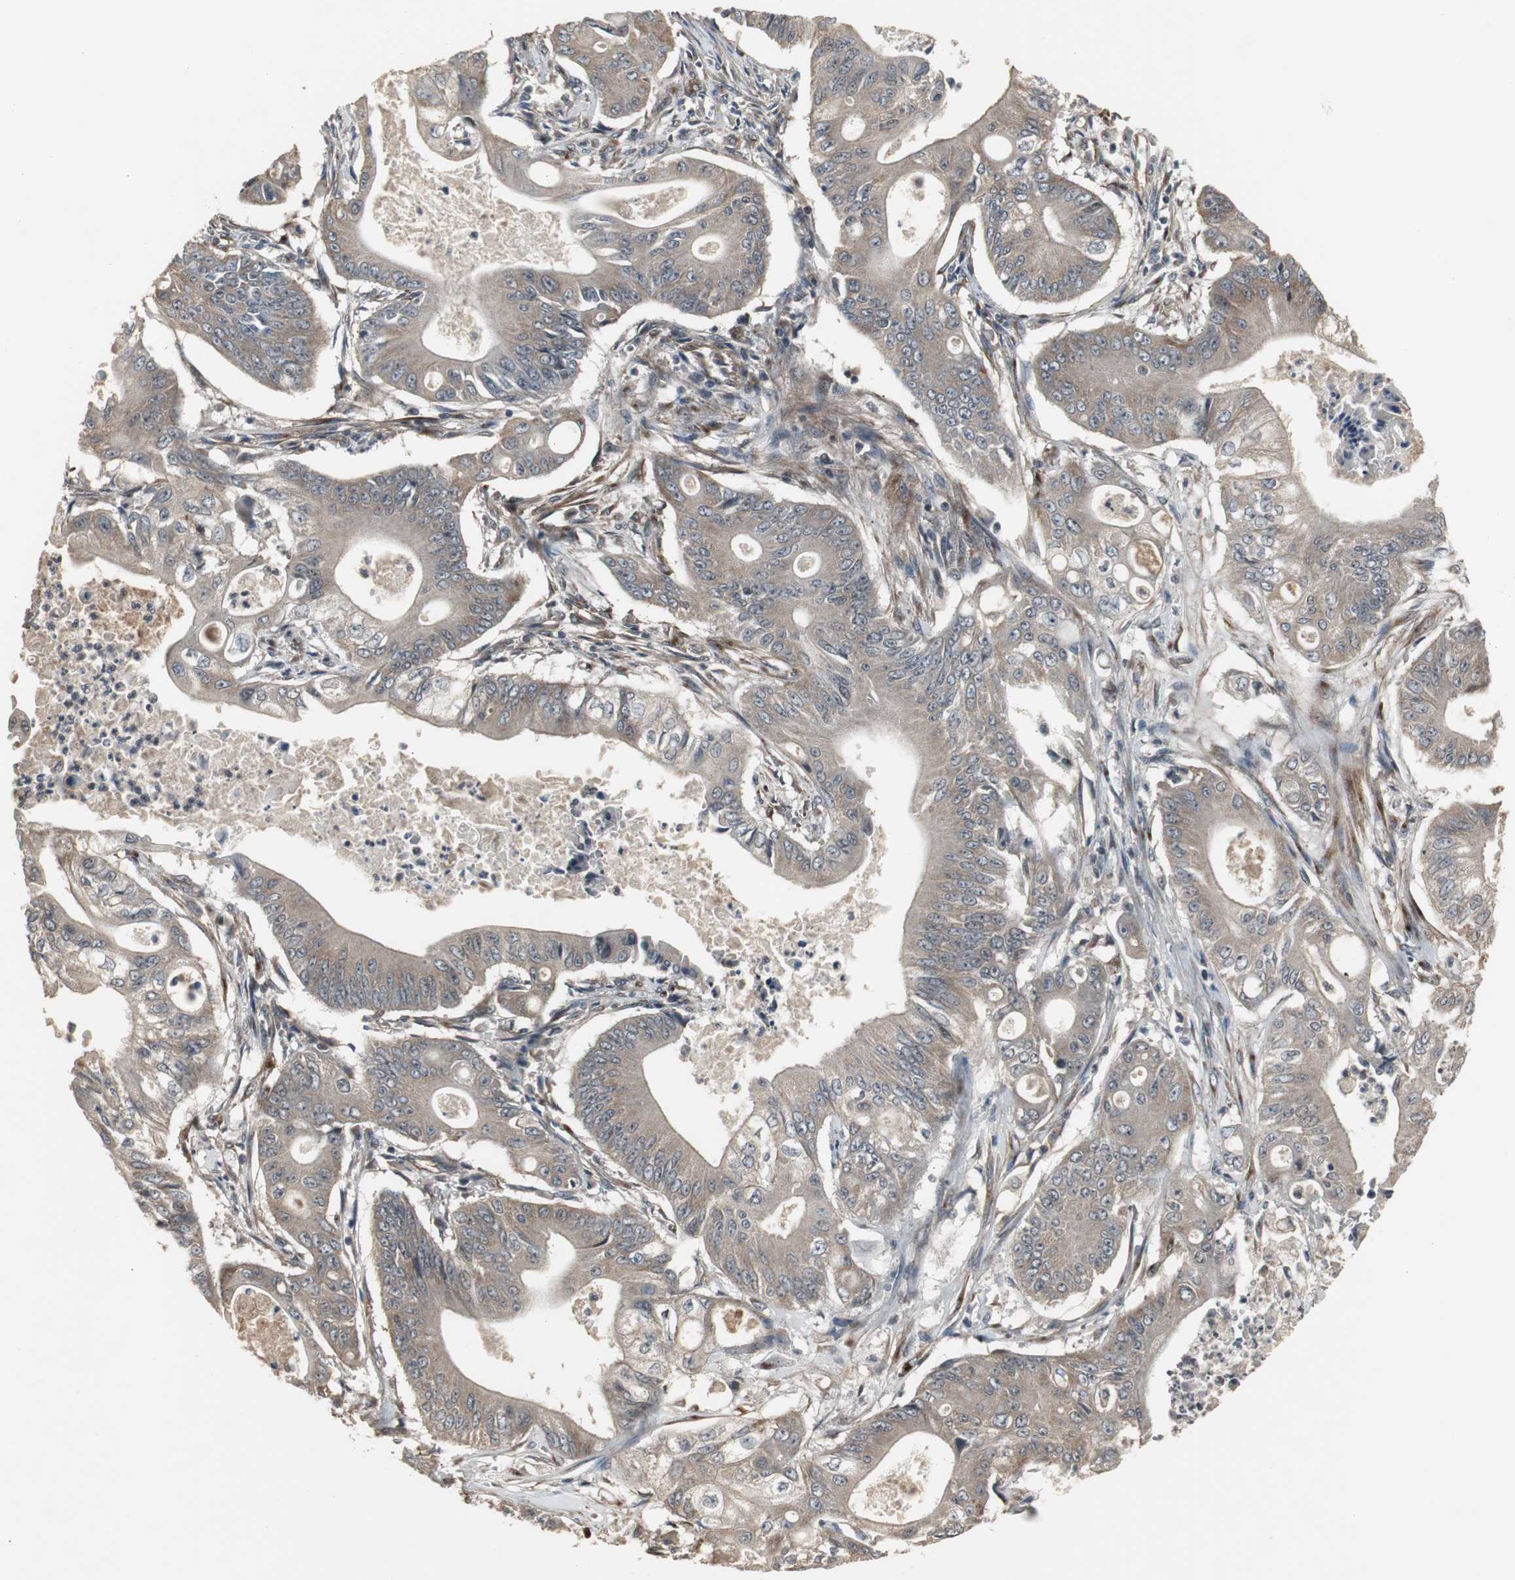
{"staining": {"intensity": "weak", "quantity": ">75%", "location": "cytoplasmic/membranous"}, "tissue": "pancreatic cancer", "cell_type": "Tumor cells", "image_type": "cancer", "snomed": [{"axis": "morphology", "description": "Normal tissue, NOS"}, {"axis": "topography", "description": "Lymph node"}], "caption": "Immunohistochemical staining of human pancreatic cancer exhibits weak cytoplasmic/membranous protein positivity in approximately >75% of tumor cells.", "gene": "ATP2B2", "patient": {"sex": "male", "age": 62}}